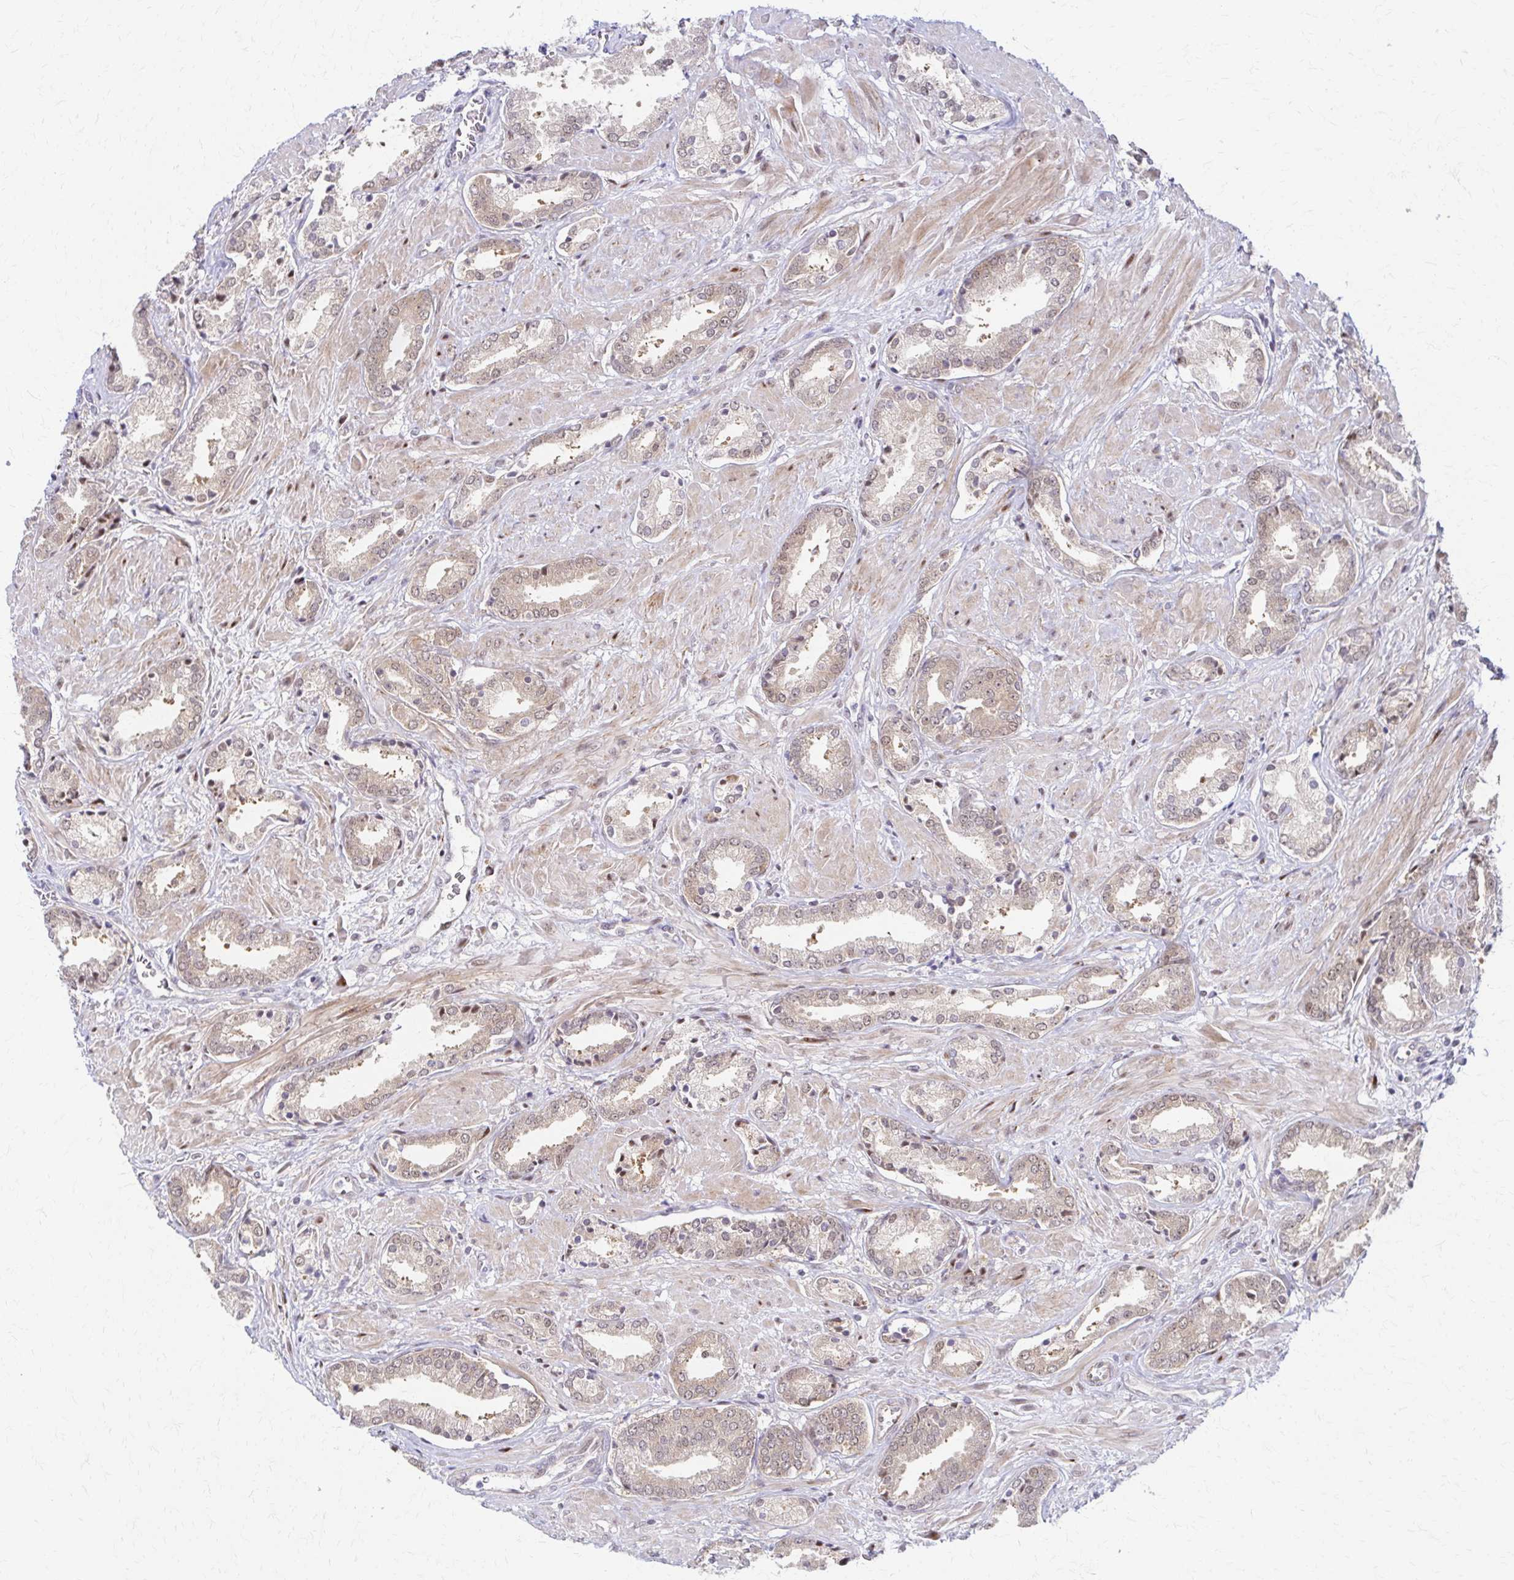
{"staining": {"intensity": "weak", "quantity": ">75%", "location": "cytoplasmic/membranous,nuclear"}, "tissue": "prostate cancer", "cell_type": "Tumor cells", "image_type": "cancer", "snomed": [{"axis": "morphology", "description": "Adenocarcinoma, High grade"}, {"axis": "topography", "description": "Prostate"}], "caption": "The photomicrograph reveals a brown stain indicating the presence of a protein in the cytoplasmic/membranous and nuclear of tumor cells in prostate cancer. (DAB = brown stain, brightfield microscopy at high magnification).", "gene": "PSMD7", "patient": {"sex": "male", "age": 56}}